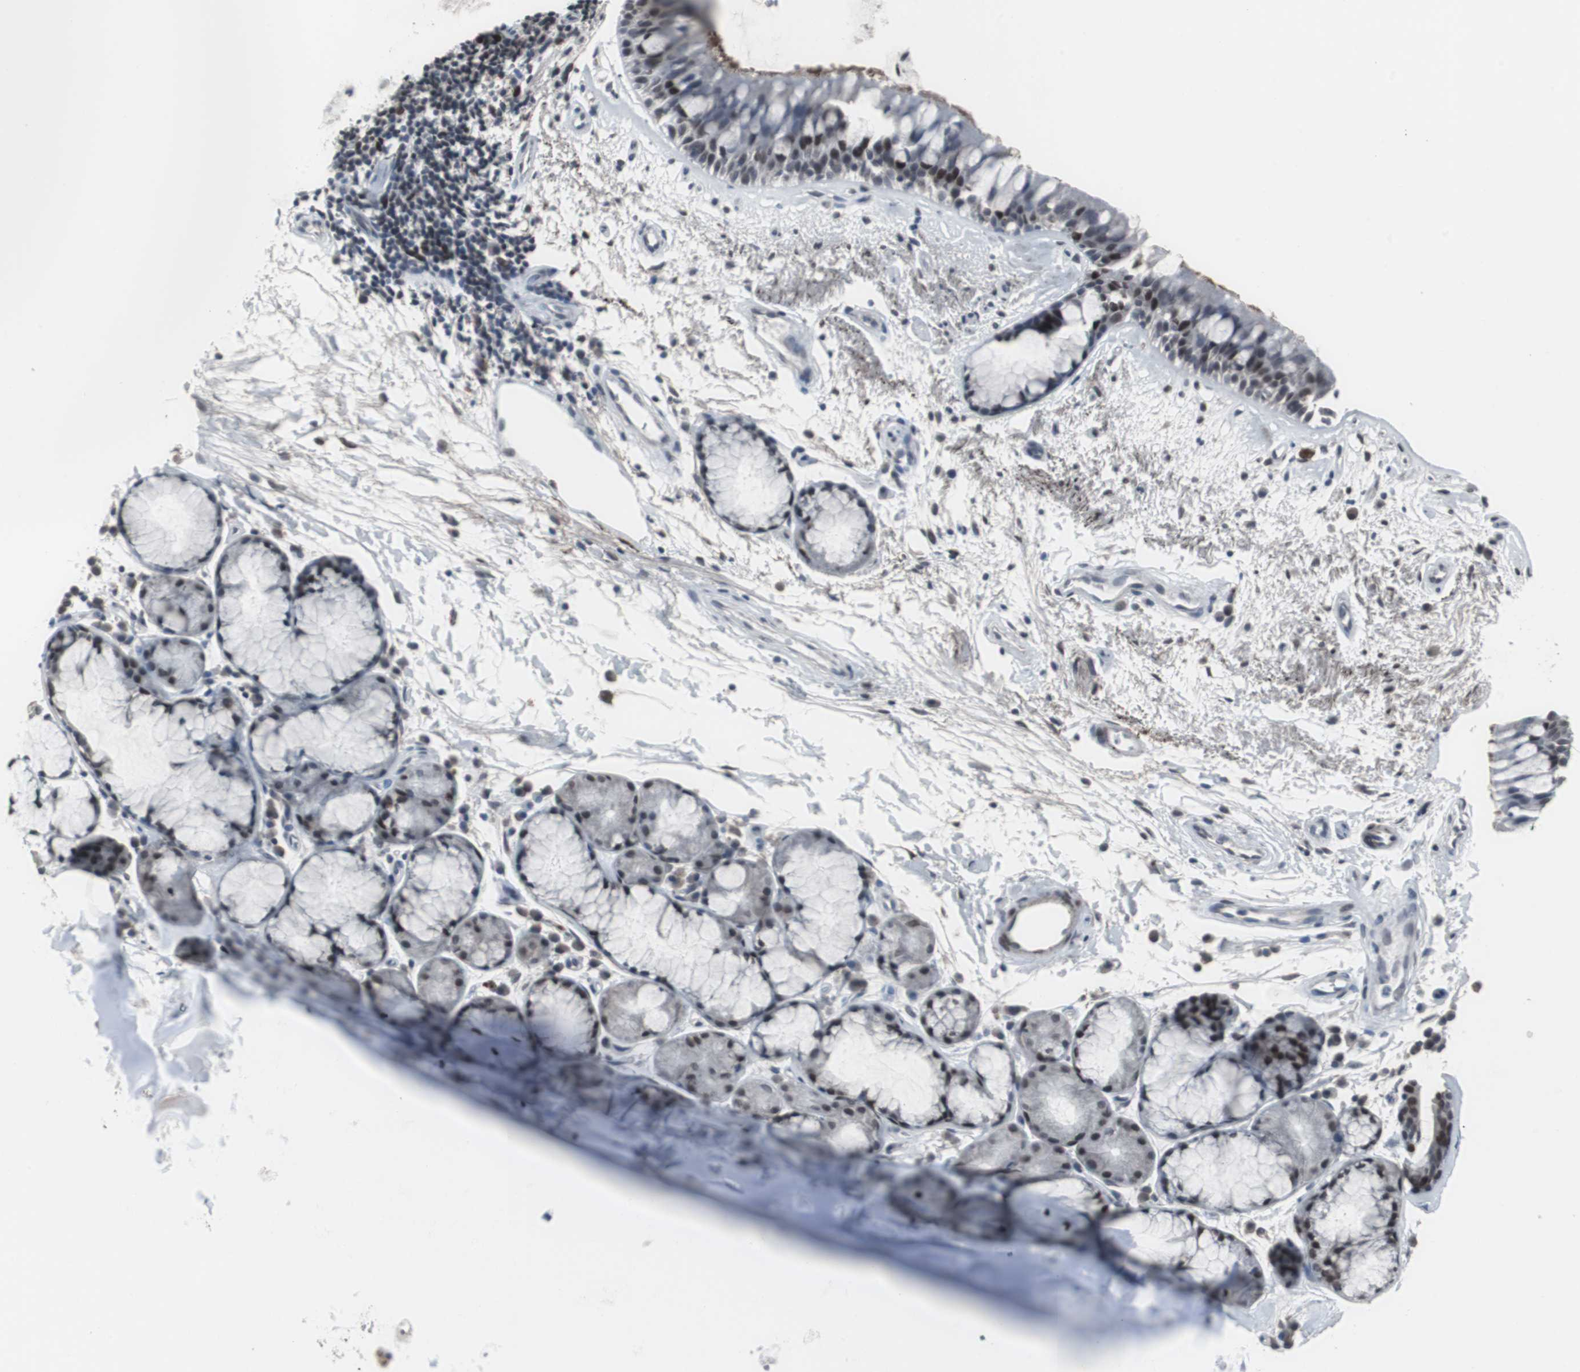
{"staining": {"intensity": "strong", "quantity": ">75%", "location": "nuclear"}, "tissue": "bronchus", "cell_type": "Respiratory epithelial cells", "image_type": "normal", "snomed": [{"axis": "morphology", "description": "Normal tissue, NOS"}, {"axis": "topography", "description": "Bronchus"}], "caption": "The photomicrograph shows staining of benign bronchus, revealing strong nuclear protein staining (brown color) within respiratory epithelial cells. (Brightfield microscopy of DAB IHC at high magnification).", "gene": "FOXP4", "patient": {"sex": "female", "age": 54}}